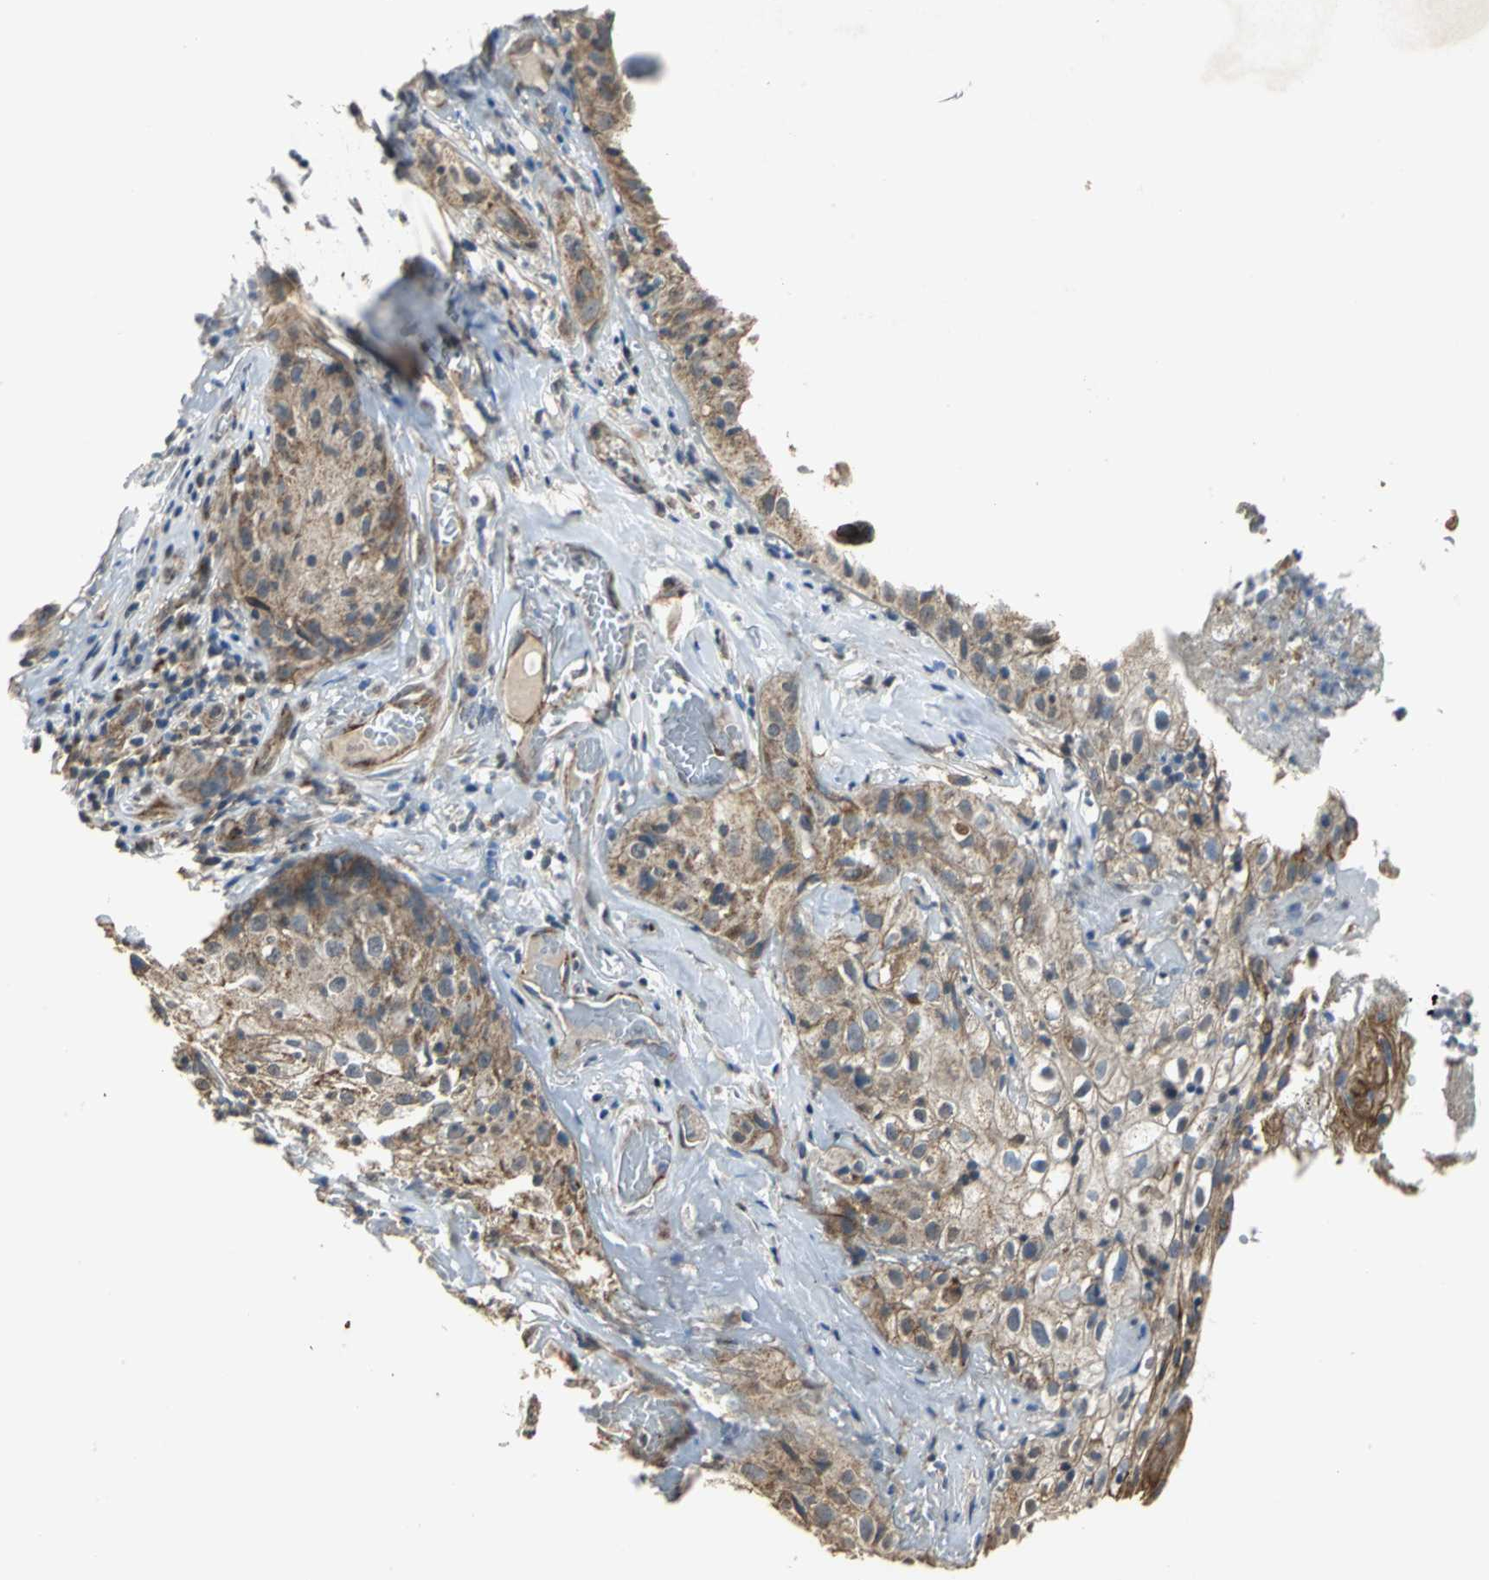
{"staining": {"intensity": "moderate", "quantity": ">75%", "location": "cytoplasmic/membranous"}, "tissue": "skin cancer", "cell_type": "Tumor cells", "image_type": "cancer", "snomed": [{"axis": "morphology", "description": "Squamous cell carcinoma, NOS"}, {"axis": "topography", "description": "Skin"}], "caption": "IHC photomicrograph of human skin cancer stained for a protein (brown), which displays medium levels of moderate cytoplasmic/membranous expression in approximately >75% of tumor cells.", "gene": "NDUFB5", "patient": {"sex": "male", "age": 65}}